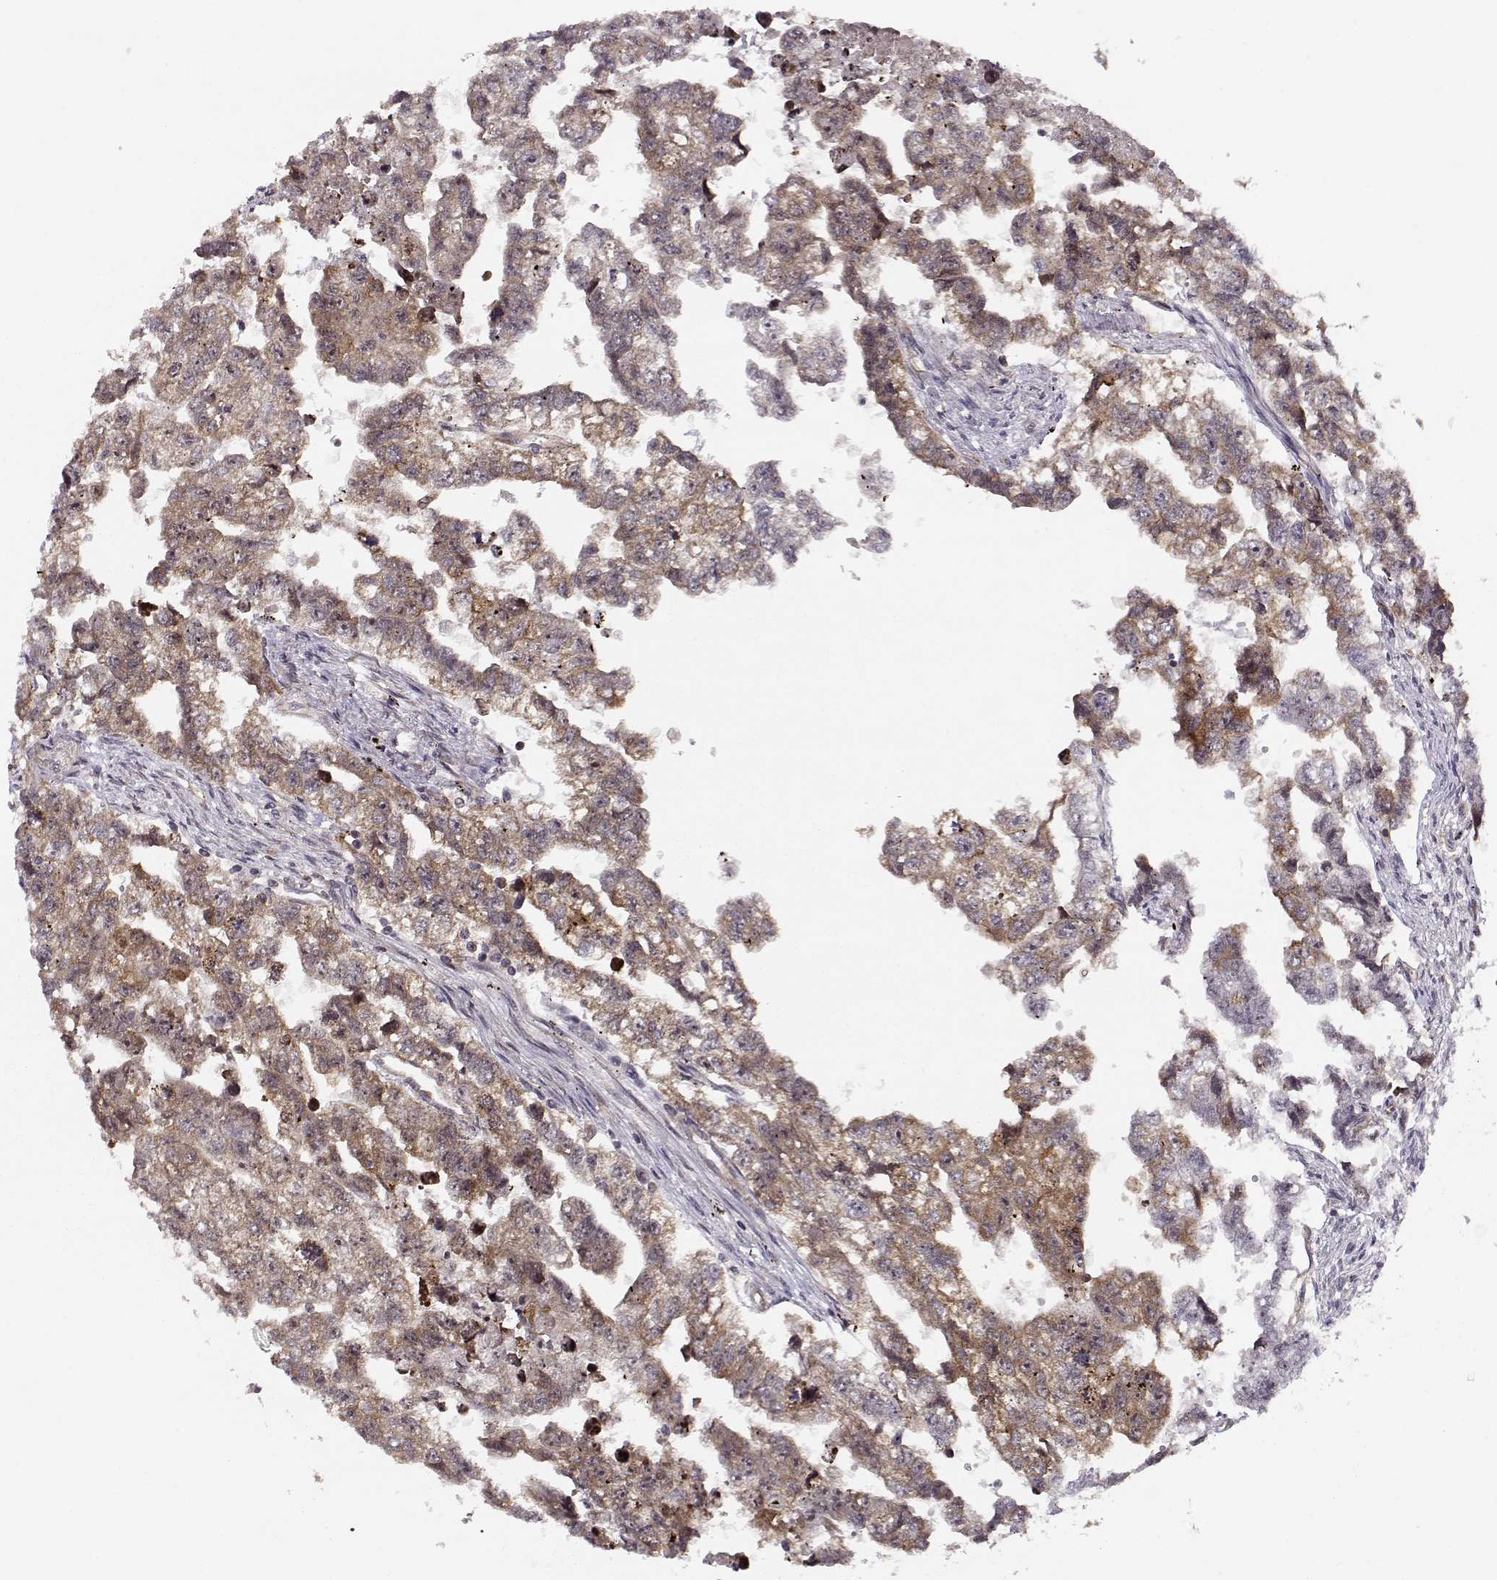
{"staining": {"intensity": "moderate", "quantity": ">75%", "location": "cytoplasmic/membranous"}, "tissue": "testis cancer", "cell_type": "Tumor cells", "image_type": "cancer", "snomed": [{"axis": "morphology", "description": "Carcinoma, Embryonal, NOS"}, {"axis": "morphology", "description": "Teratoma, malignant, NOS"}, {"axis": "topography", "description": "Testis"}], "caption": "Protein staining of malignant teratoma (testis) tissue exhibits moderate cytoplasmic/membranous positivity in about >75% of tumor cells.", "gene": "CIR1", "patient": {"sex": "male", "age": 44}}